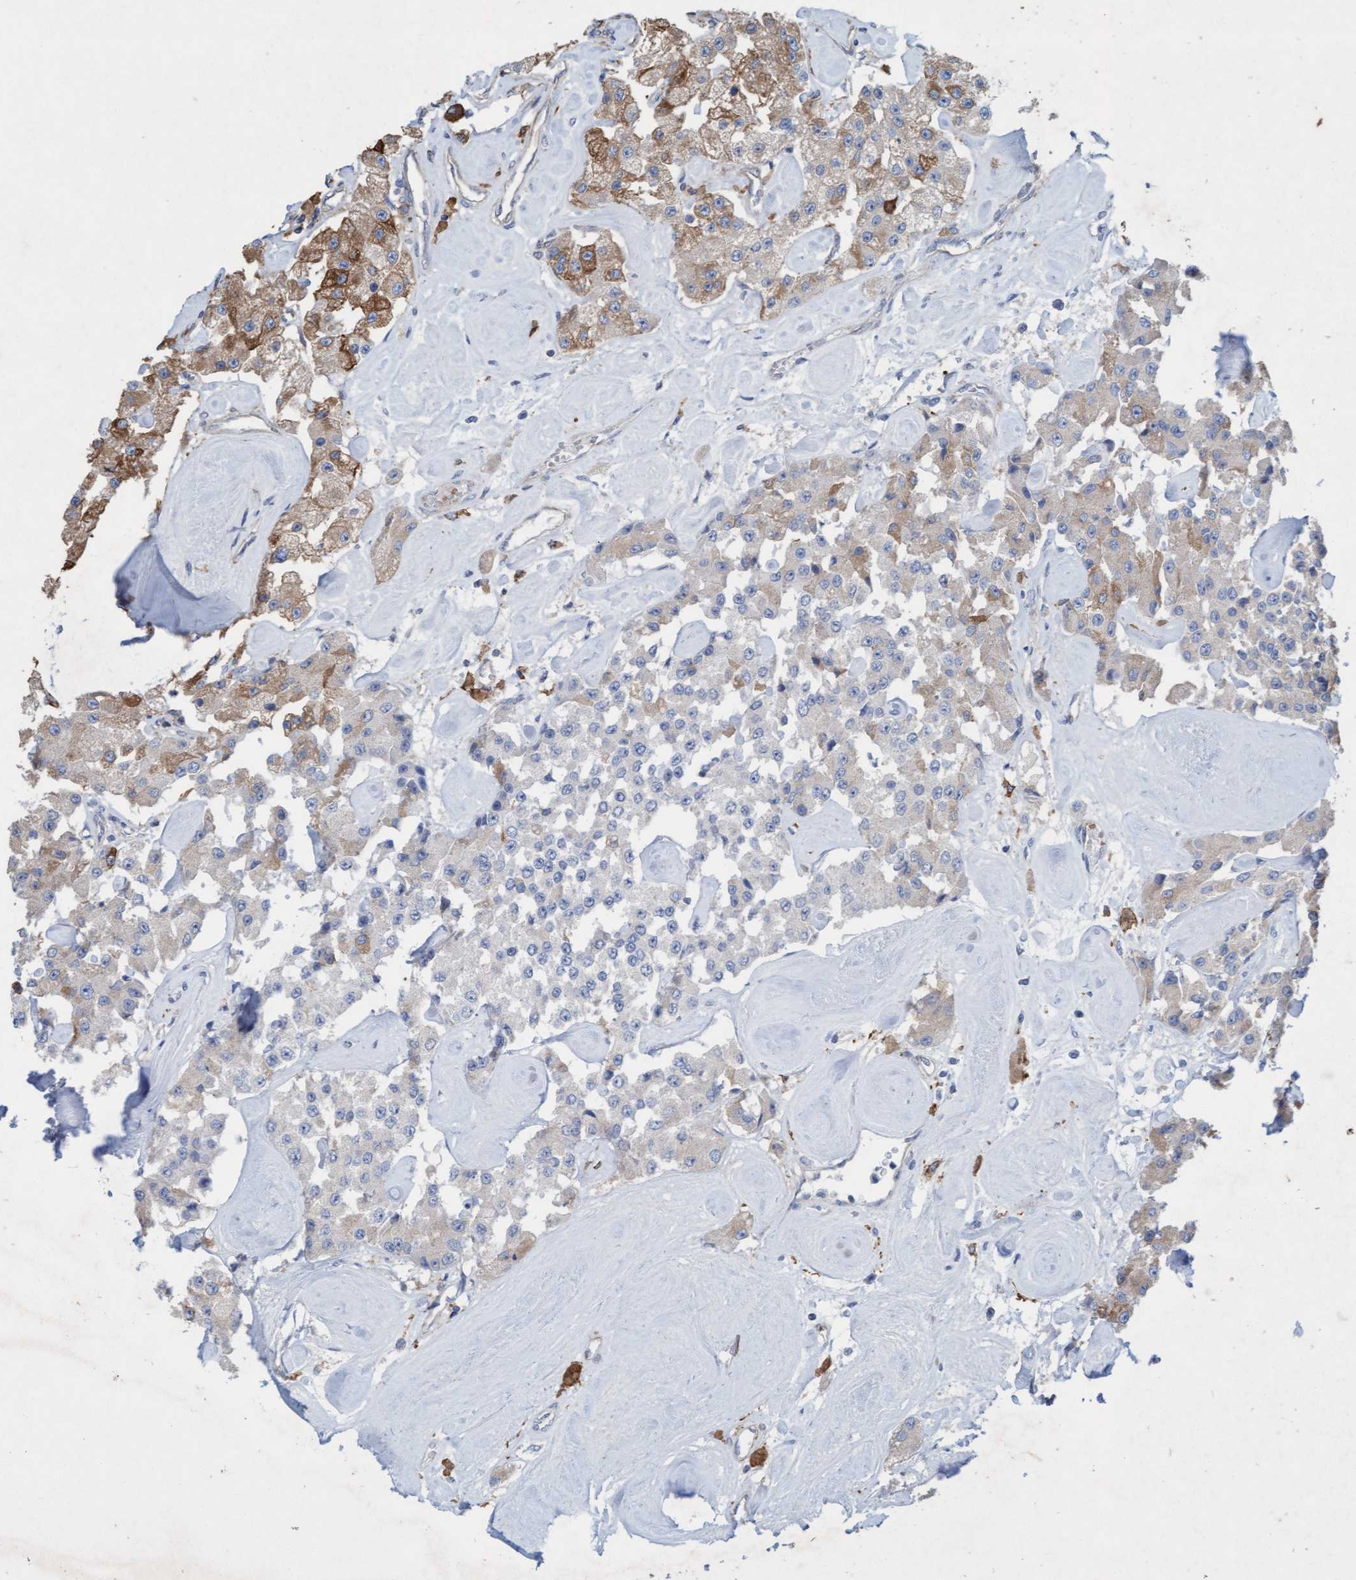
{"staining": {"intensity": "moderate", "quantity": "25%-75%", "location": "cytoplasmic/membranous"}, "tissue": "carcinoid", "cell_type": "Tumor cells", "image_type": "cancer", "snomed": [{"axis": "morphology", "description": "Carcinoid, malignant, NOS"}, {"axis": "topography", "description": "Pancreas"}], "caption": "A medium amount of moderate cytoplasmic/membranous staining is seen in about 25%-75% of tumor cells in carcinoid (malignant) tissue. (Stains: DAB (3,3'-diaminobenzidine) in brown, nuclei in blue, Microscopy: brightfield microscopy at high magnification).", "gene": "SIGIRR", "patient": {"sex": "male", "age": 41}}